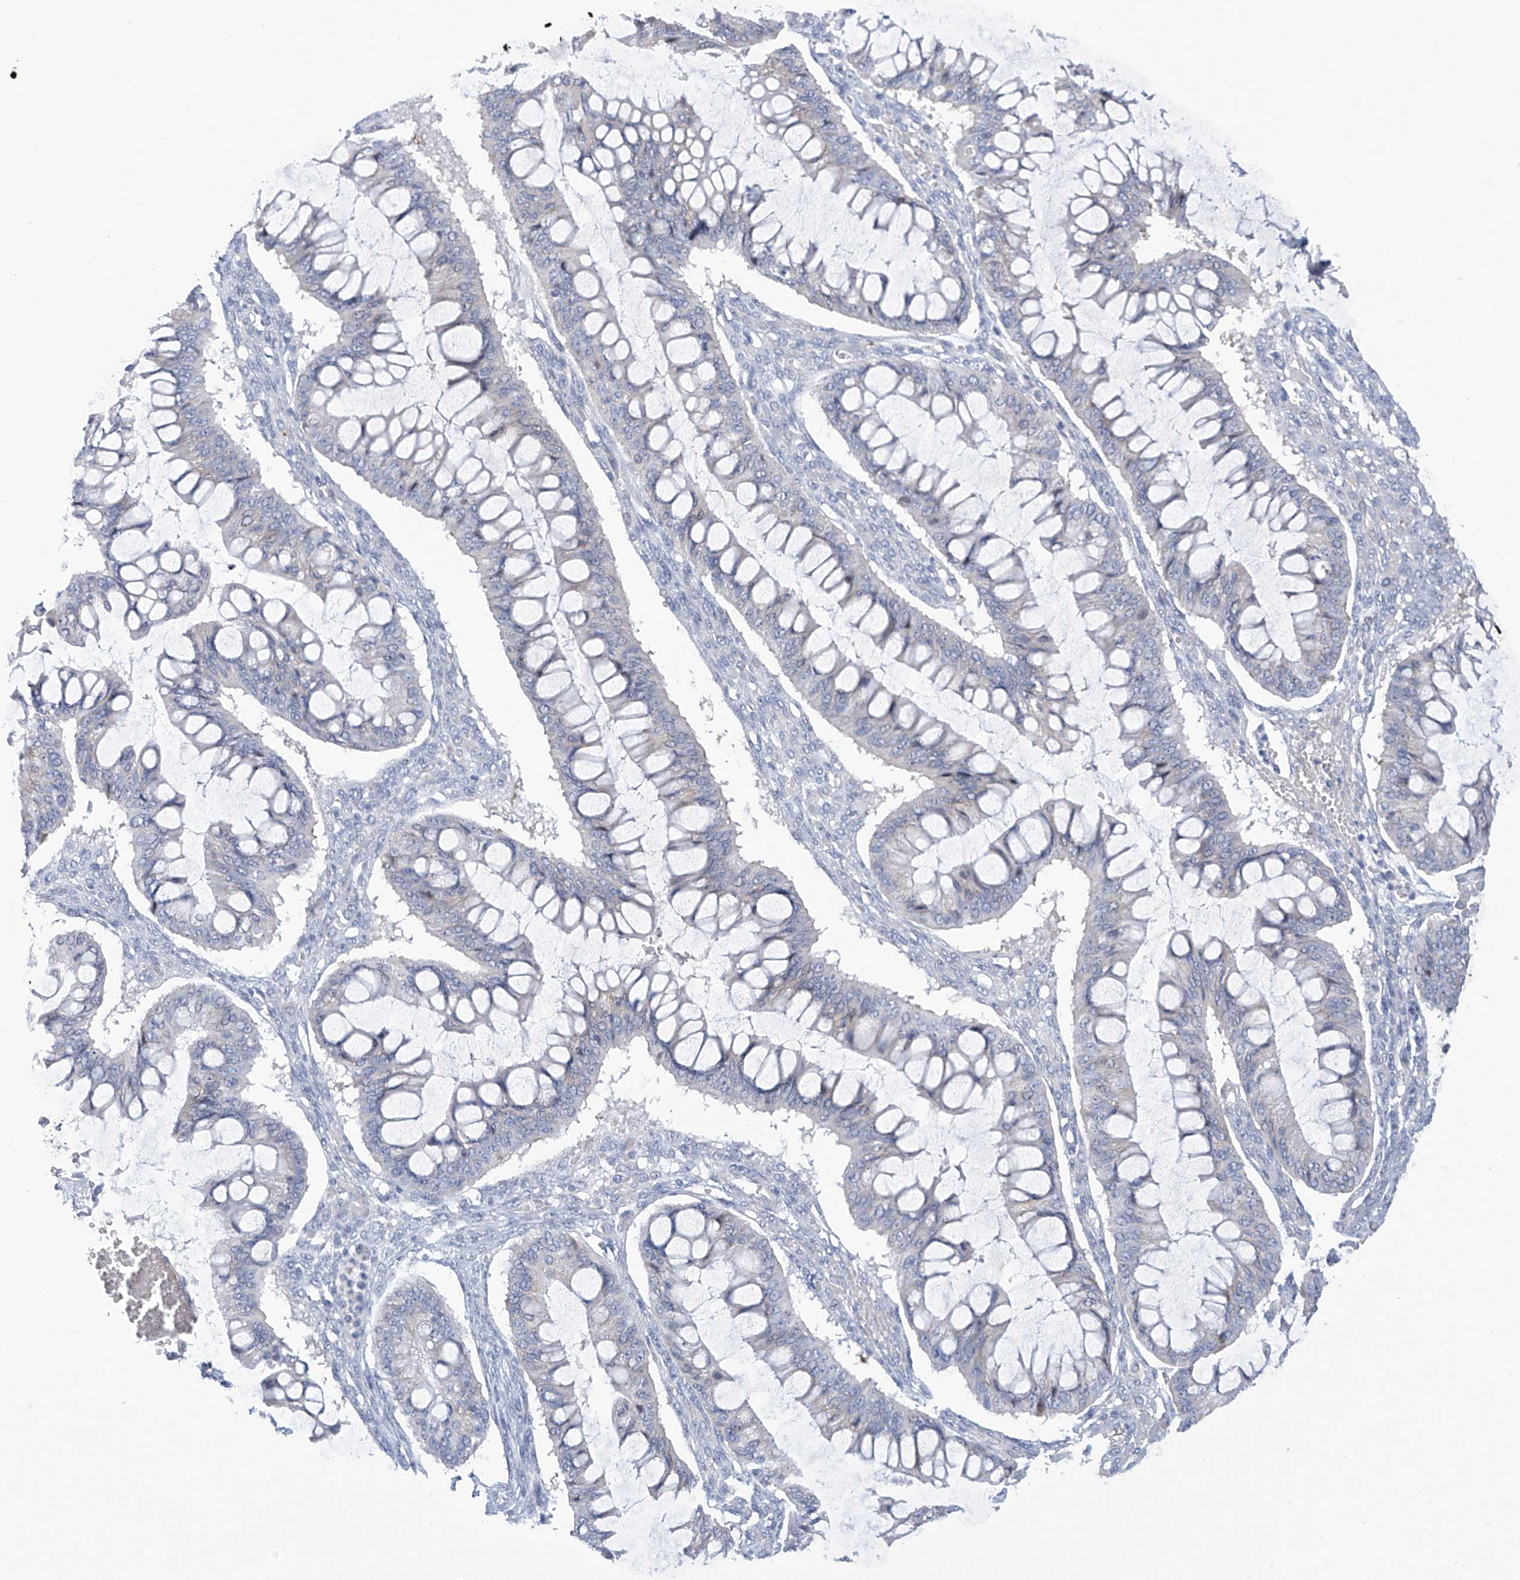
{"staining": {"intensity": "negative", "quantity": "none", "location": "none"}, "tissue": "ovarian cancer", "cell_type": "Tumor cells", "image_type": "cancer", "snomed": [{"axis": "morphology", "description": "Cystadenocarcinoma, mucinous, NOS"}, {"axis": "topography", "description": "Ovary"}], "caption": "The histopathology image shows no significant staining in tumor cells of ovarian mucinous cystadenocarcinoma.", "gene": "SLCO4A1", "patient": {"sex": "female", "age": 73}}